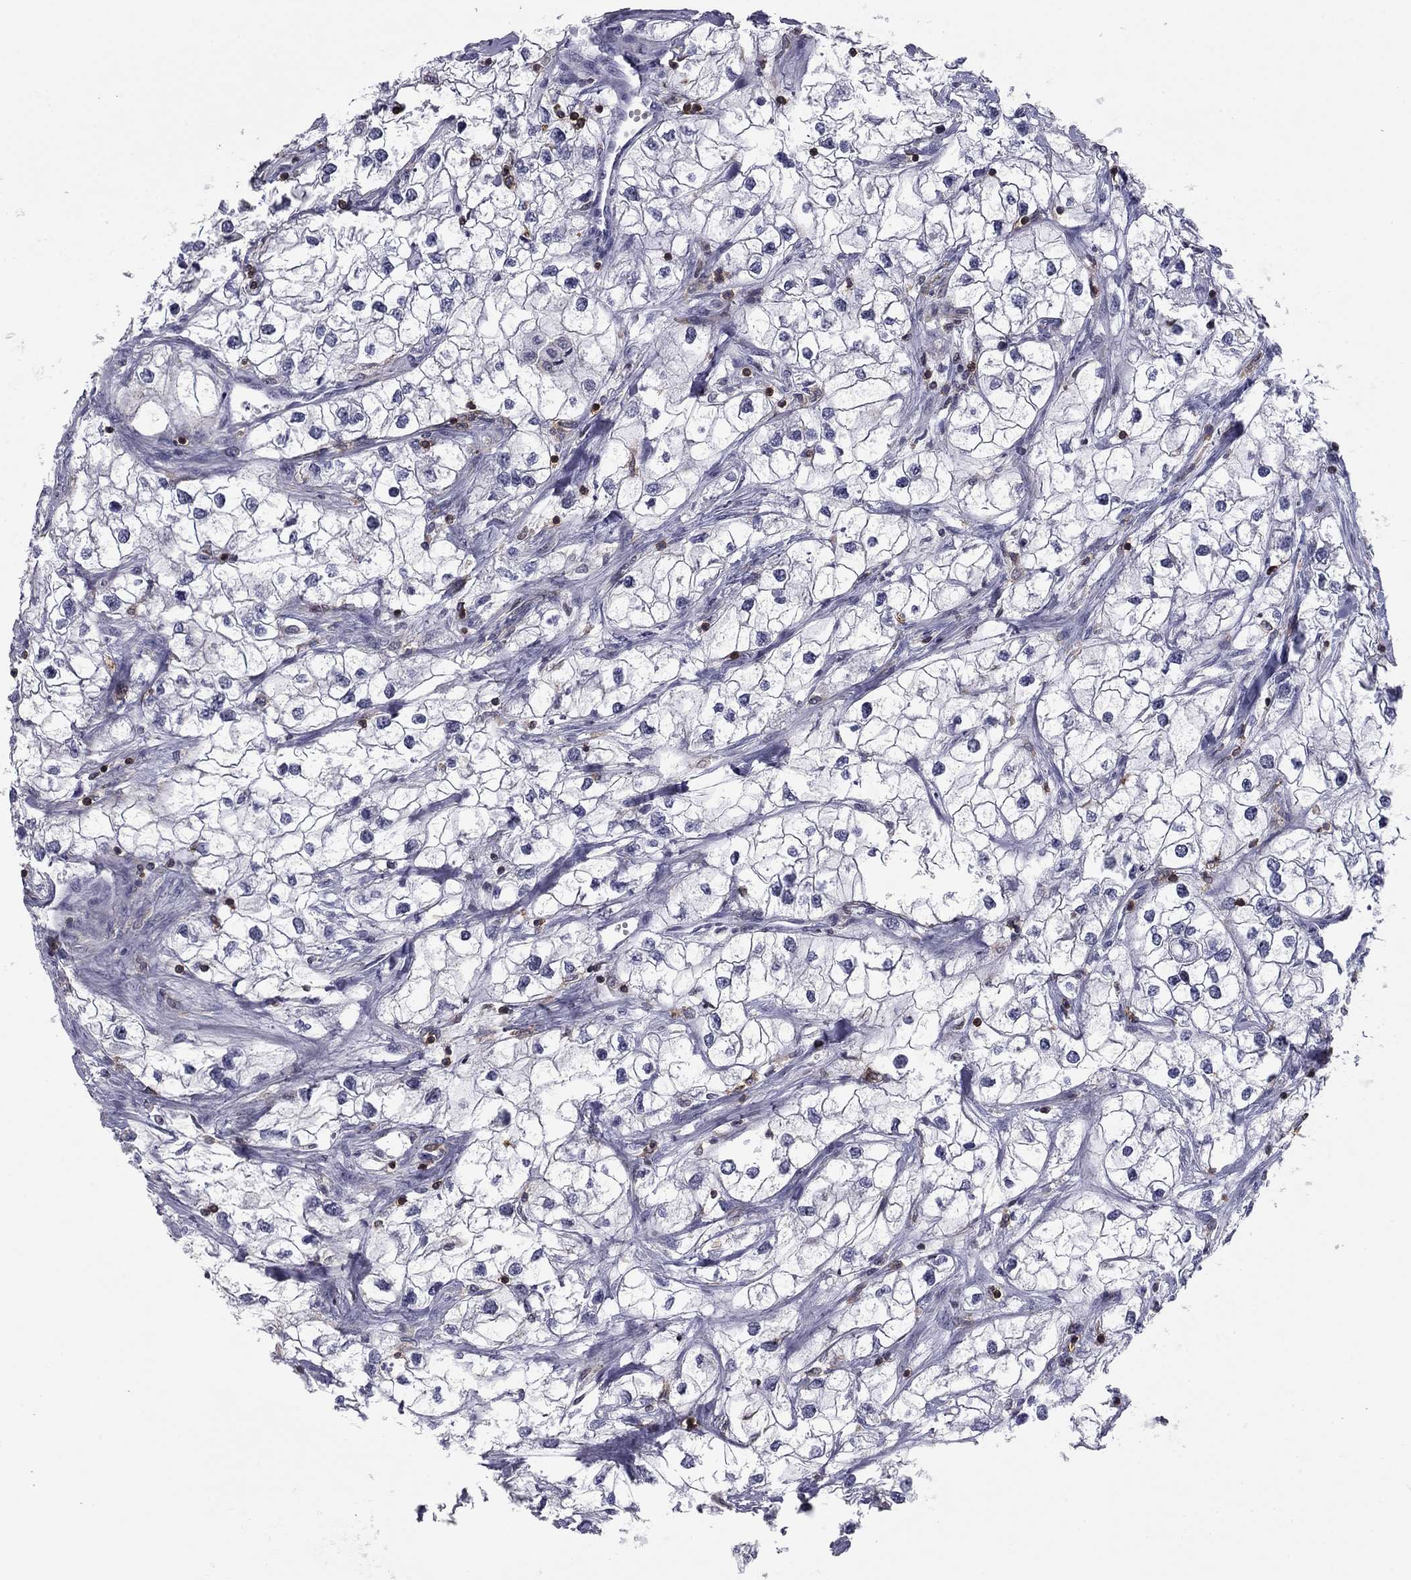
{"staining": {"intensity": "negative", "quantity": "none", "location": "none"}, "tissue": "renal cancer", "cell_type": "Tumor cells", "image_type": "cancer", "snomed": [{"axis": "morphology", "description": "Adenocarcinoma, NOS"}, {"axis": "topography", "description": "Kidney"}], "caption": "There is no significant staining in tumor cells of renal adenocarcinoma. Nuclei are stained in blue.", "gene": "ARHGAP27", "patient": {"sex": "male", "age": 59}}